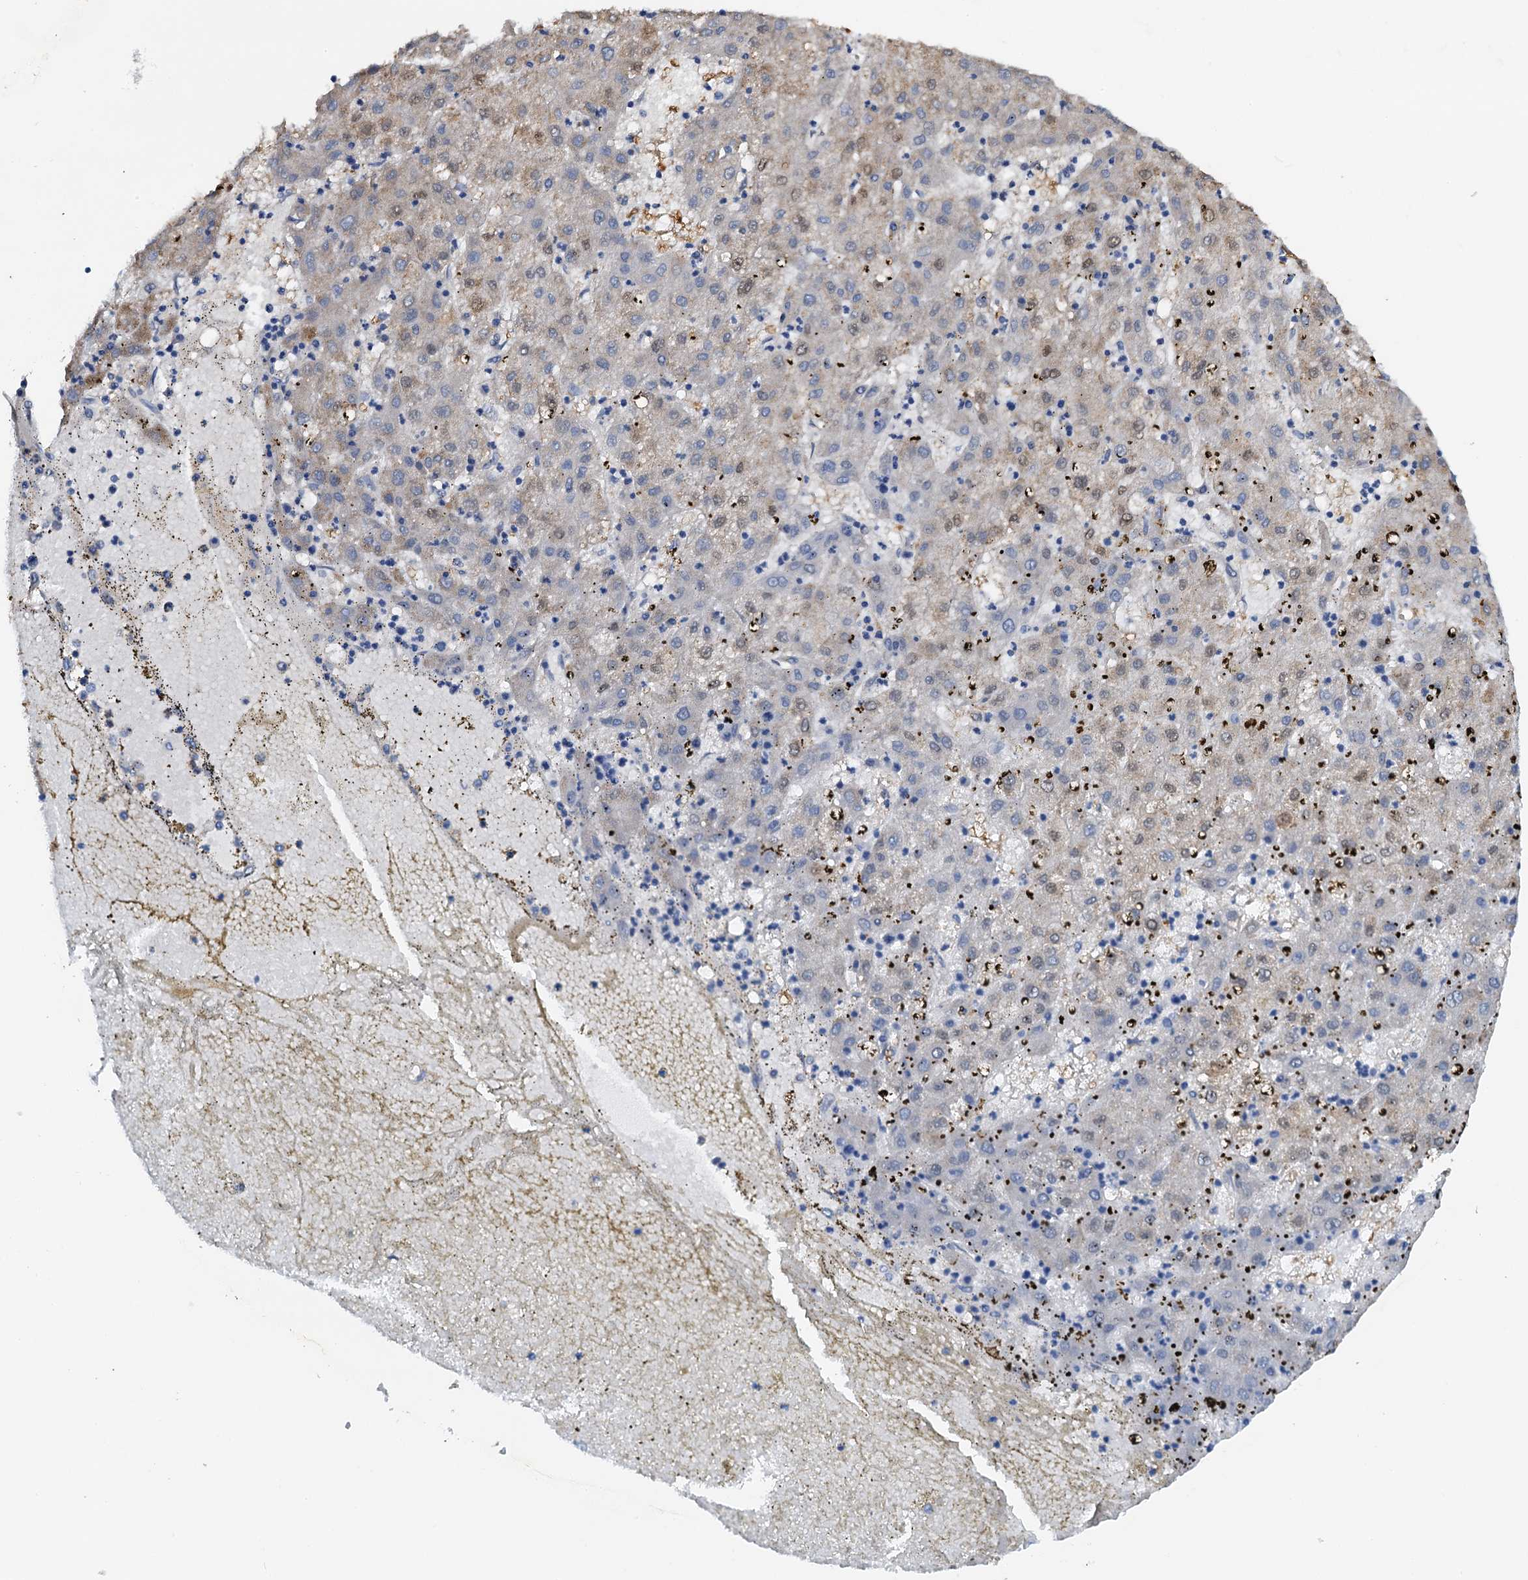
{"staining": {"intensity": "weak", "quantity": "<25%", "location": "cytoplasmic/membranous,nuclear"}, "tissue": "liver cancer", "cell_type": "Tumor cells", "image_type": "cancer", "snomed": [{"axis": "morphology", "description": "Carcinoma, Hepatocellular, NOS"}, {"axis": "topography", "description": "Liver"}], "caption": "An immunohistochemistry photomicrograph of liver cancer (hepatocellular carcinoma) is shown. There is no staining in tumor cells of liver cancer (hepatocellular carcinoma). Brightfield microscopy of IHC stained with DAB (brown) and hematoxylin (blue), captured at high magnification.", "gene": "ZNF606", "patient": {"sex": "male", "age": 72}}